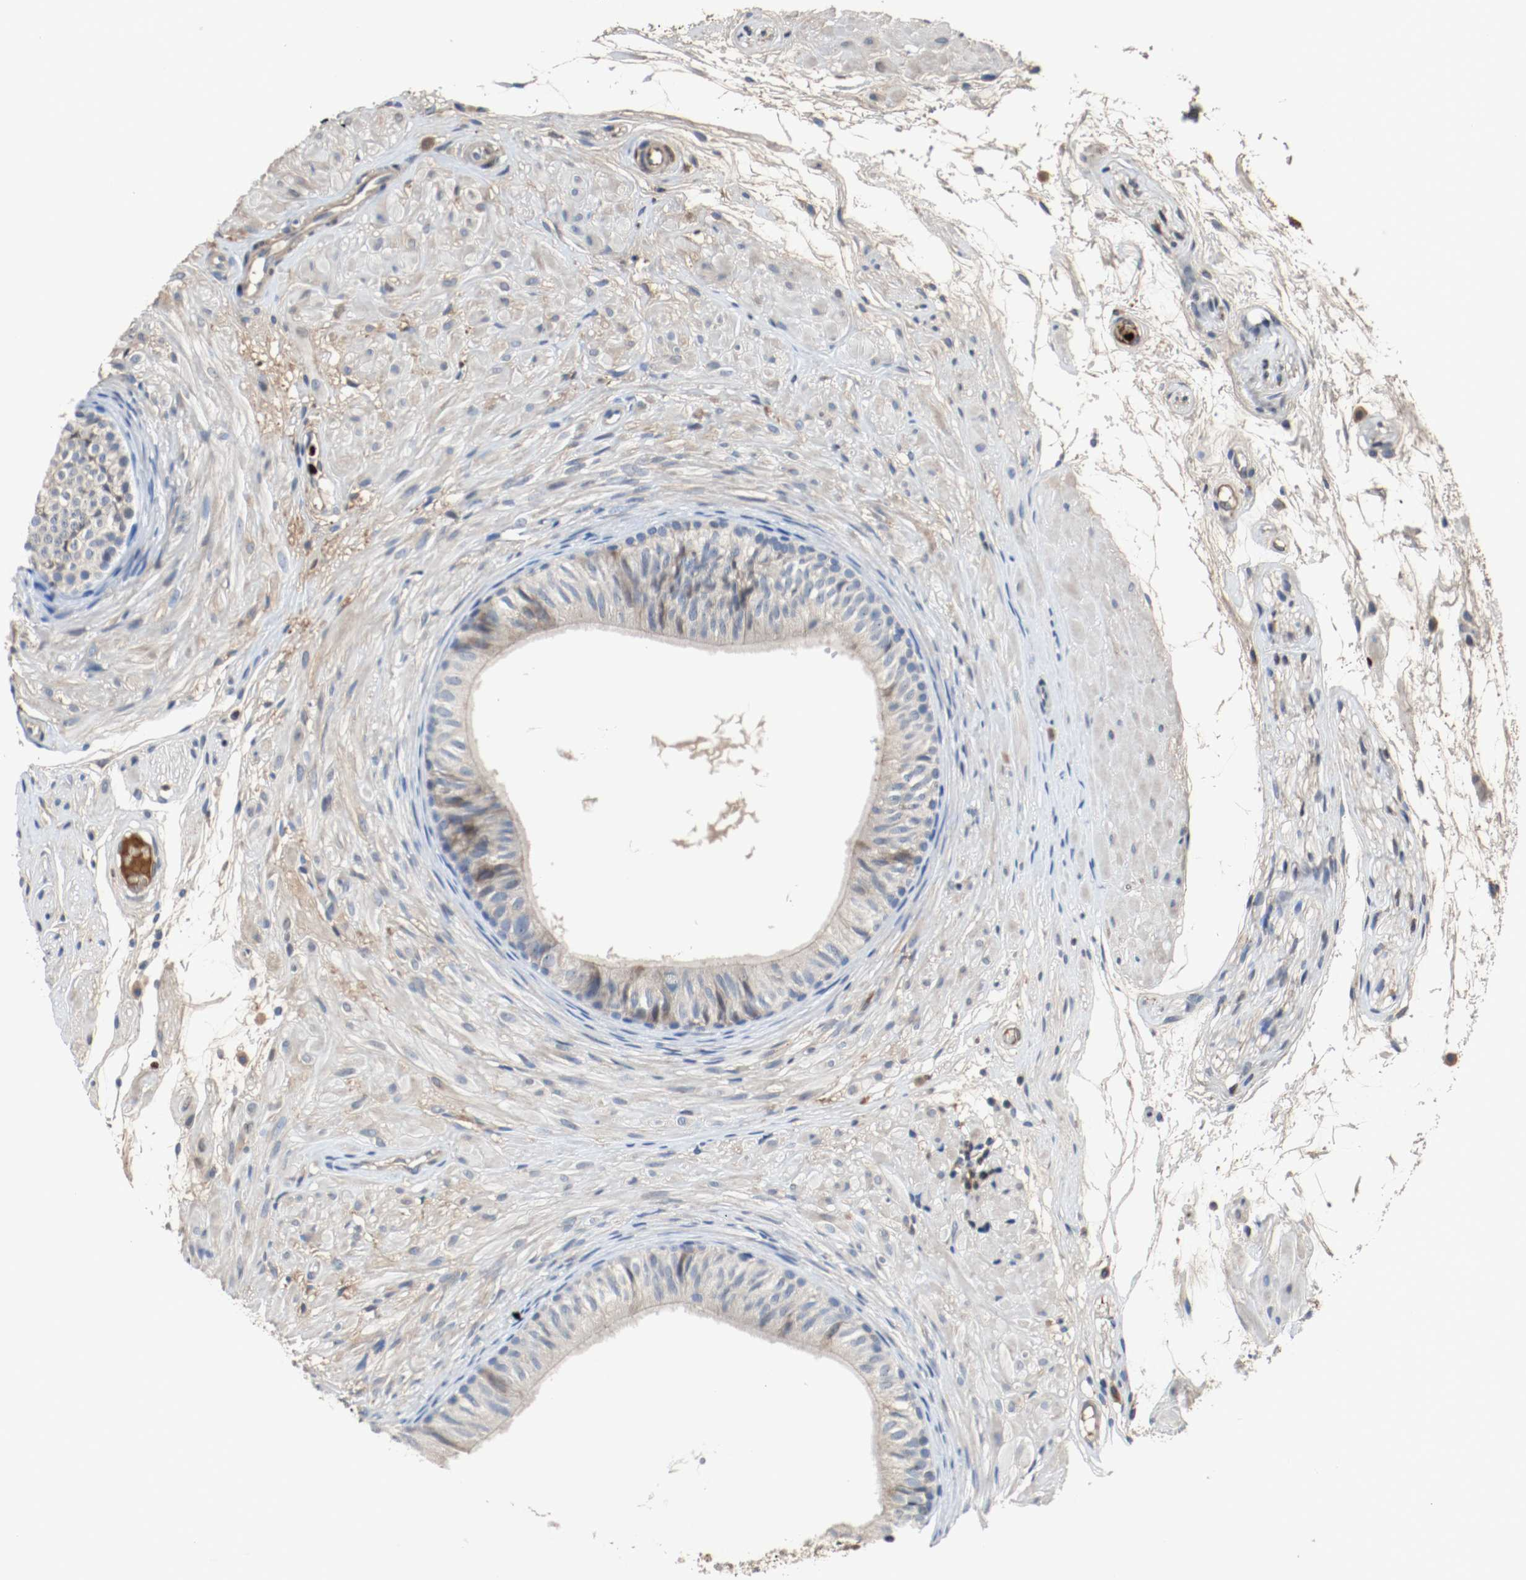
{"staining": {"intensity": "weak", "quantity": ">75%", "location": "cytoplasmic/membranous"}, "tissue": "epididymis", "cell_type": "Glandular cells", "image_type": "normal", "snomed": [{"axis": "morphology", "description": "Normal tissue, NOS"}, {"axis": "morphology", "description": "Atrophy, NOS"}, {"axis": "topography", "description": "Testis"}, {"axis": "topography", "description": "Epididymis"}], "caption": "Protein staining of normal epididymis displays weak cytoplasmic/membranous positivity in approximately >75% of glandular cells.", "gene": "BLK", "patient": {"sex": "male", "age": 18}}